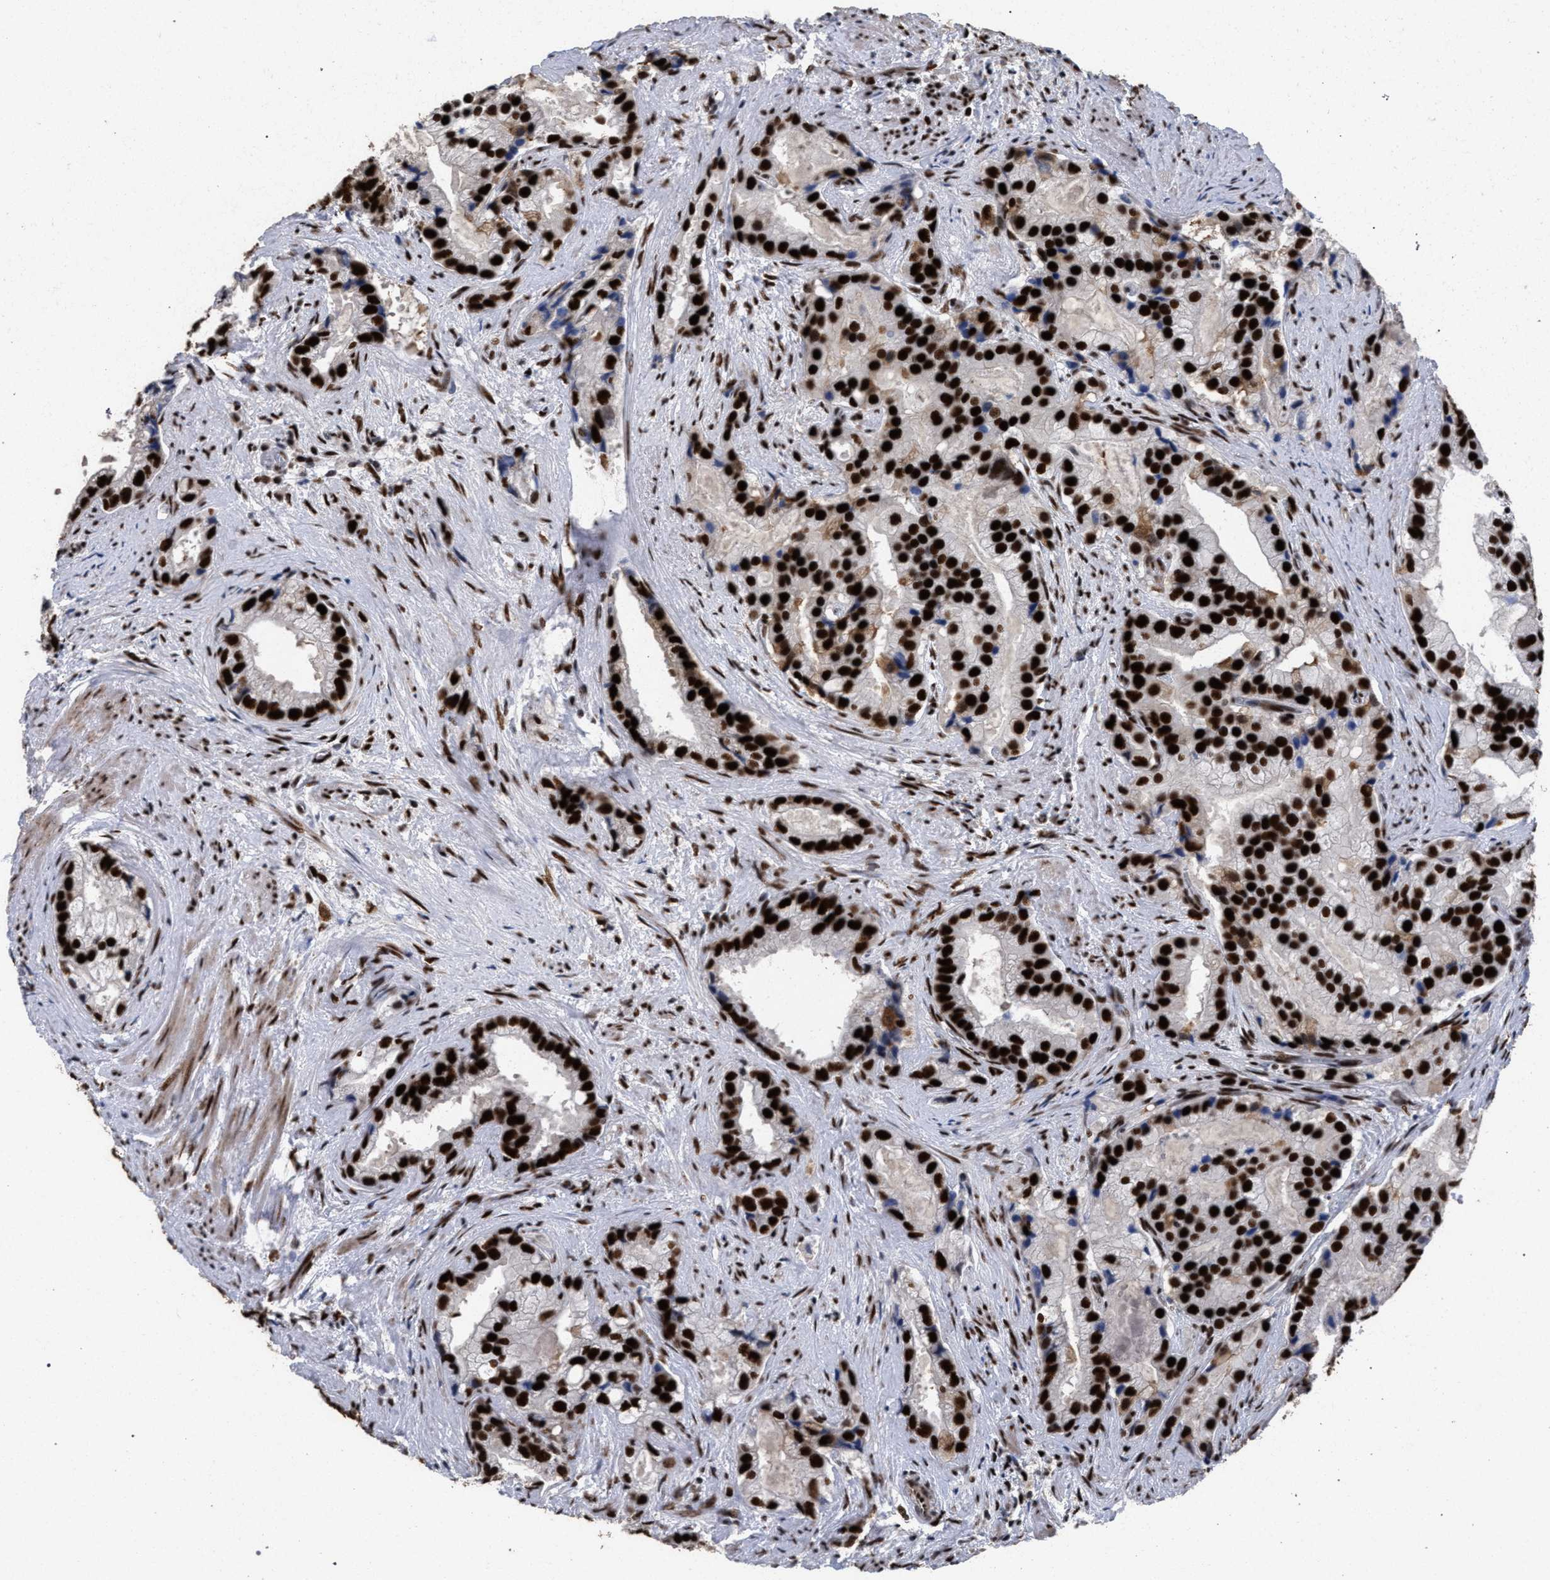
{"staining": {"intensity": "strong", "quantity": ">75%", "location": "nuclear"}, "tissue": "prostate cancer", "cell_type": "Tumor cells", "image_type": "cancer", "snomed": [{"axis": "morphology", "description": "Adenocarcinoma, Low grade"}, {"axis": "topography", "description": "Prostate"}], "caption": "Approximately >75% of tumor cells in low-grade adenocarcinoma (prostate) demonstrate strong nuclear protein expression as visualized by brown immunohistochemical staining.", "gene": "TP53BP1", "patient": {"sex": "male", "age": 71}}